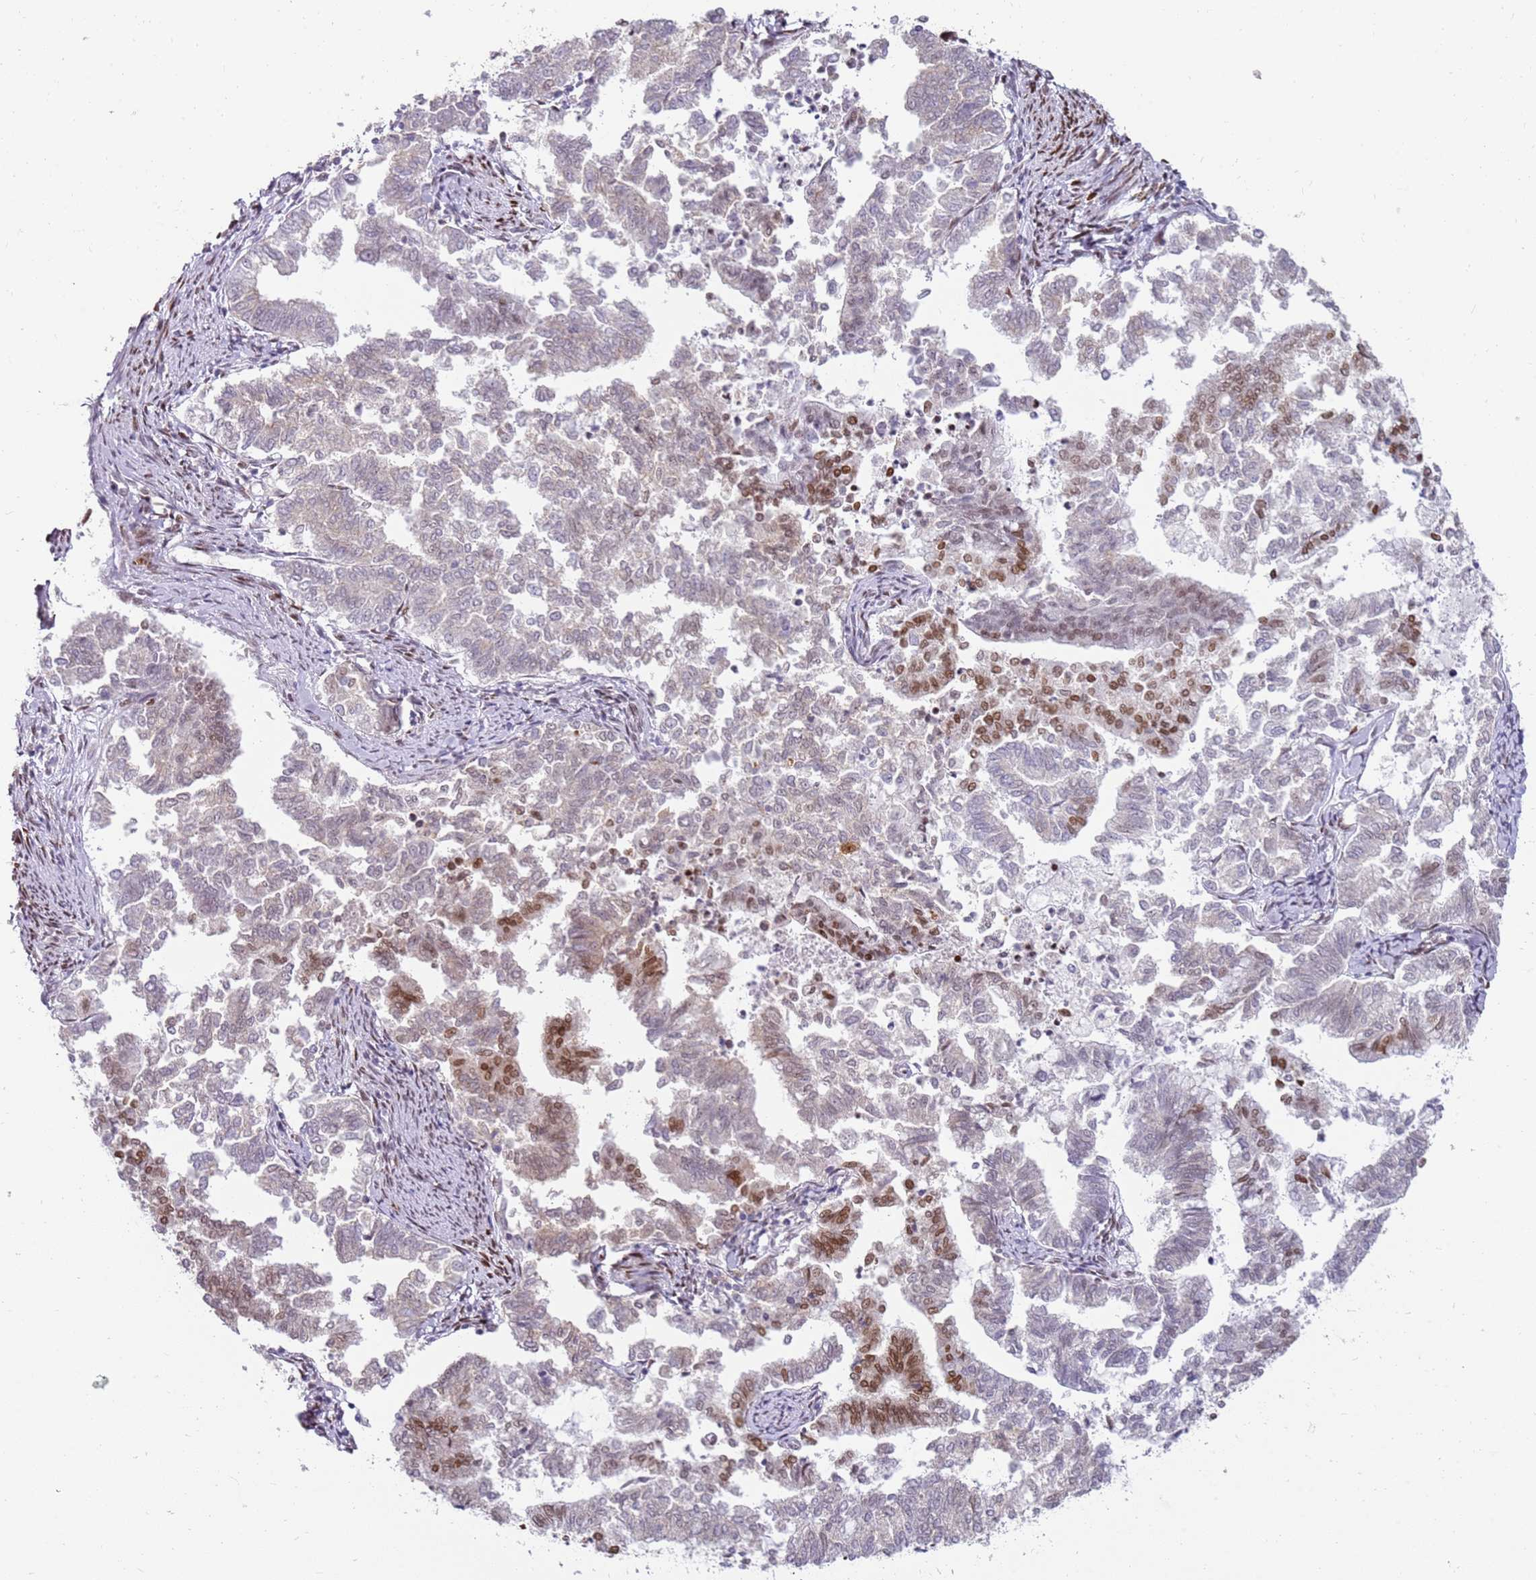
{"staining": {"intensity": "moderate", "quantity": "<25%", "location": "nuclear"}, "tissue": "endometrial cancer", "cell_type": "Tumor cells", "image_type": "cancer", "snomed": [{"axis": "morphology", "description": "Adenocarcinoma, NOS"}, {"axis": "topography", "description": "Endometrium"}], "caption": "Immunohistochemical staining of human endometrial cancer demonstrates low levels of moderate nuclear protein positivity in approximately <25% of tumor cells.", "gene": "PHC2", "patient": {"sex": "female", "age": 79}}